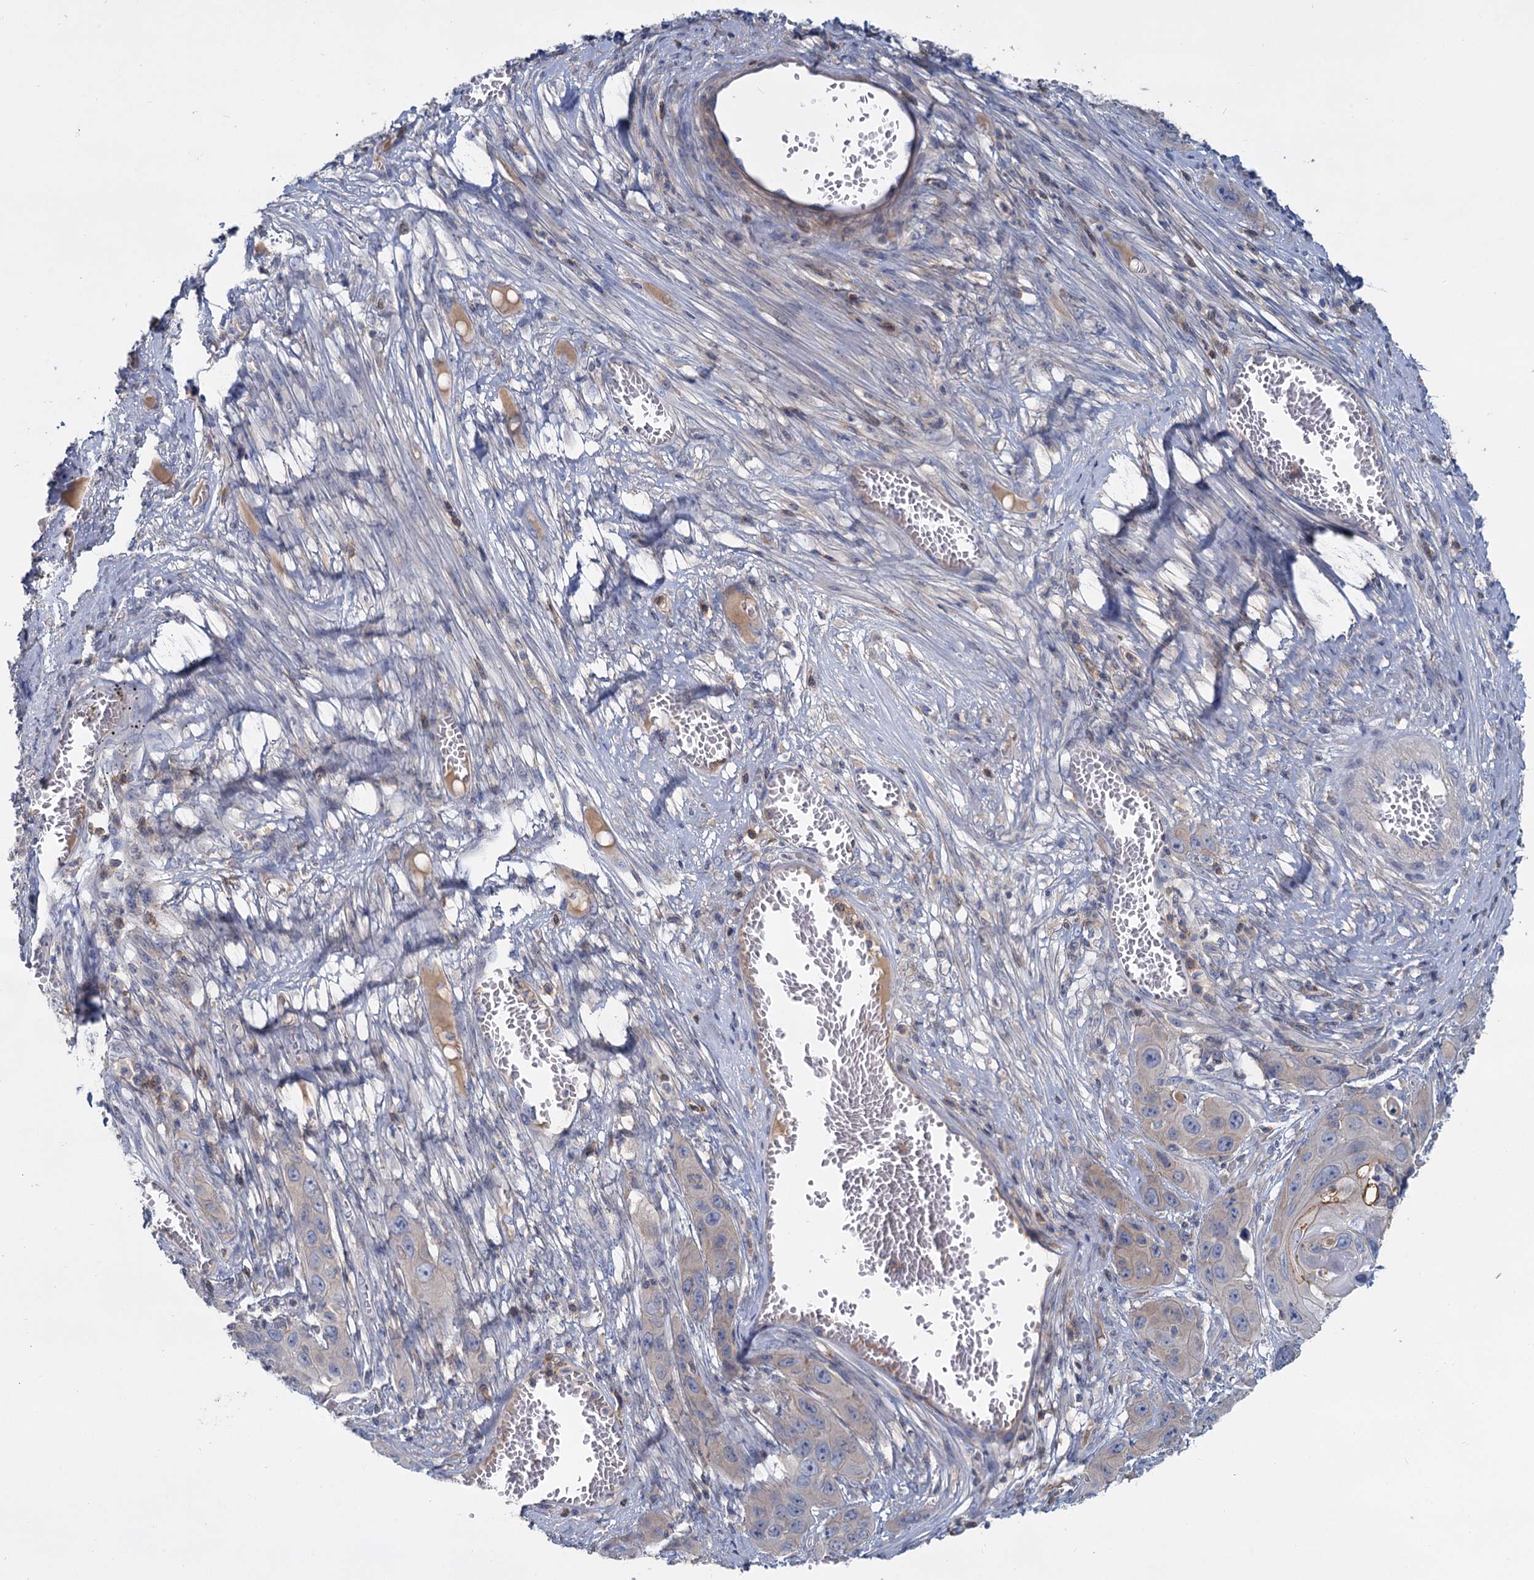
{"staining": {"intensity": "negative", "quantity": "none", "location": "none"}, "tissue": "skin cancer", "cell_type": "Tumor cells", "image_type": "cancer", "snomed": [{"axis": "morphology", "description": "Squamous cell carcinoma, NOS"}, {"axis": "topography", "description": "Skin"}], "caption": "Squamous cell carcinoma (skin) was stained to show a protein in brown. There is no significant positivity in tumor cells.", "gene": "ACSM3", "patient": {"sex": "male", "age": 55}}